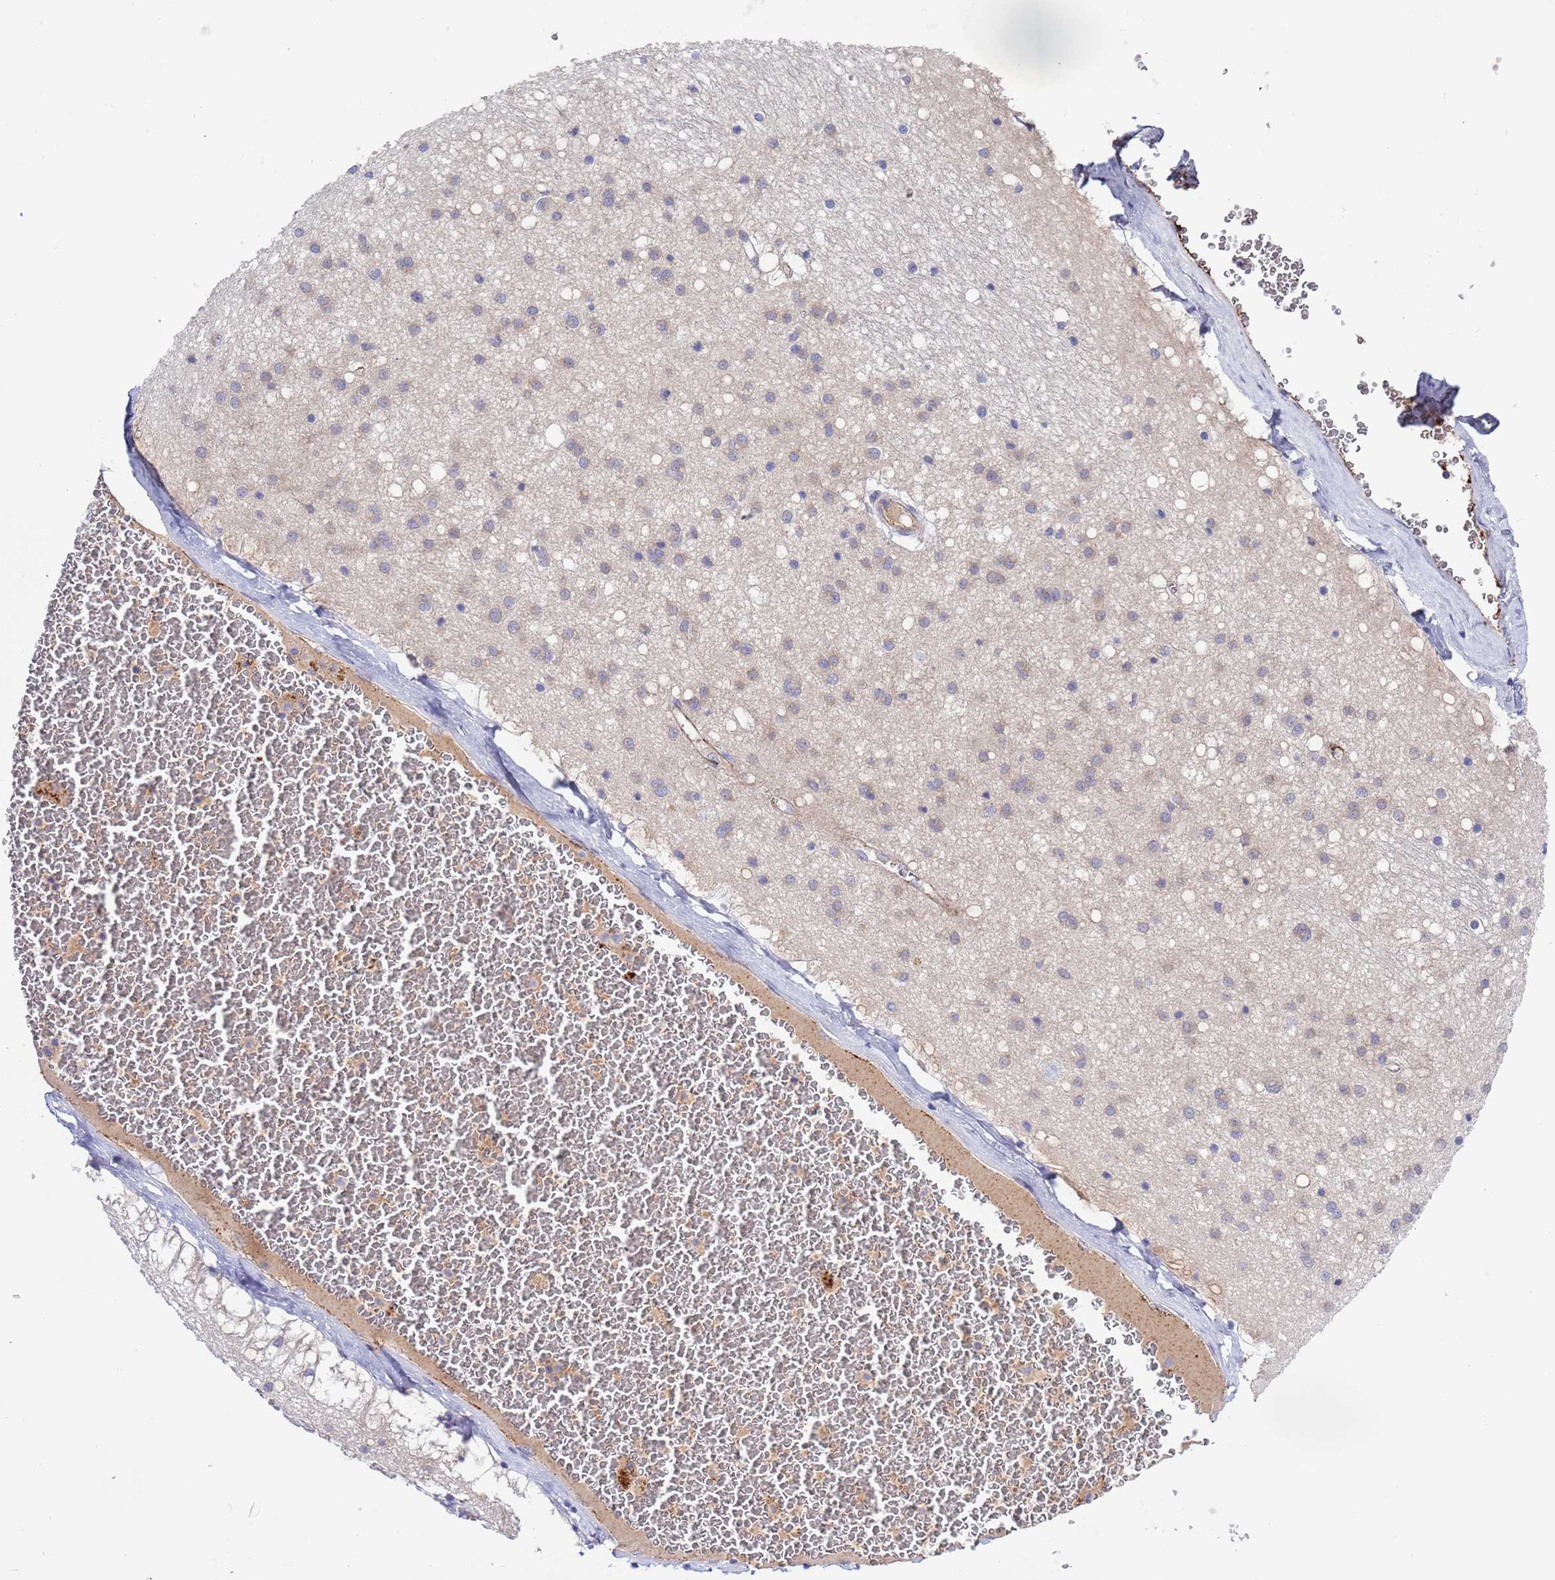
{"staining": {"intensity": "negative", "quantity": "none", "location": "none"}, "tissue": "caudate", "cell_type": "Glial cells", "image_type": "normal", "snomed": [{"axis": "morphology", "description": "Normal tissue, NOS"}, {"axis": "topography", "description": "Lateral ventricle wall"}], "caption": "DAB immunohistochemical staining of normal human caudate exhibits no significant staining in glial cells.", "gene": "ZNF248", "patient": {"sex": "male", "age": 37}}